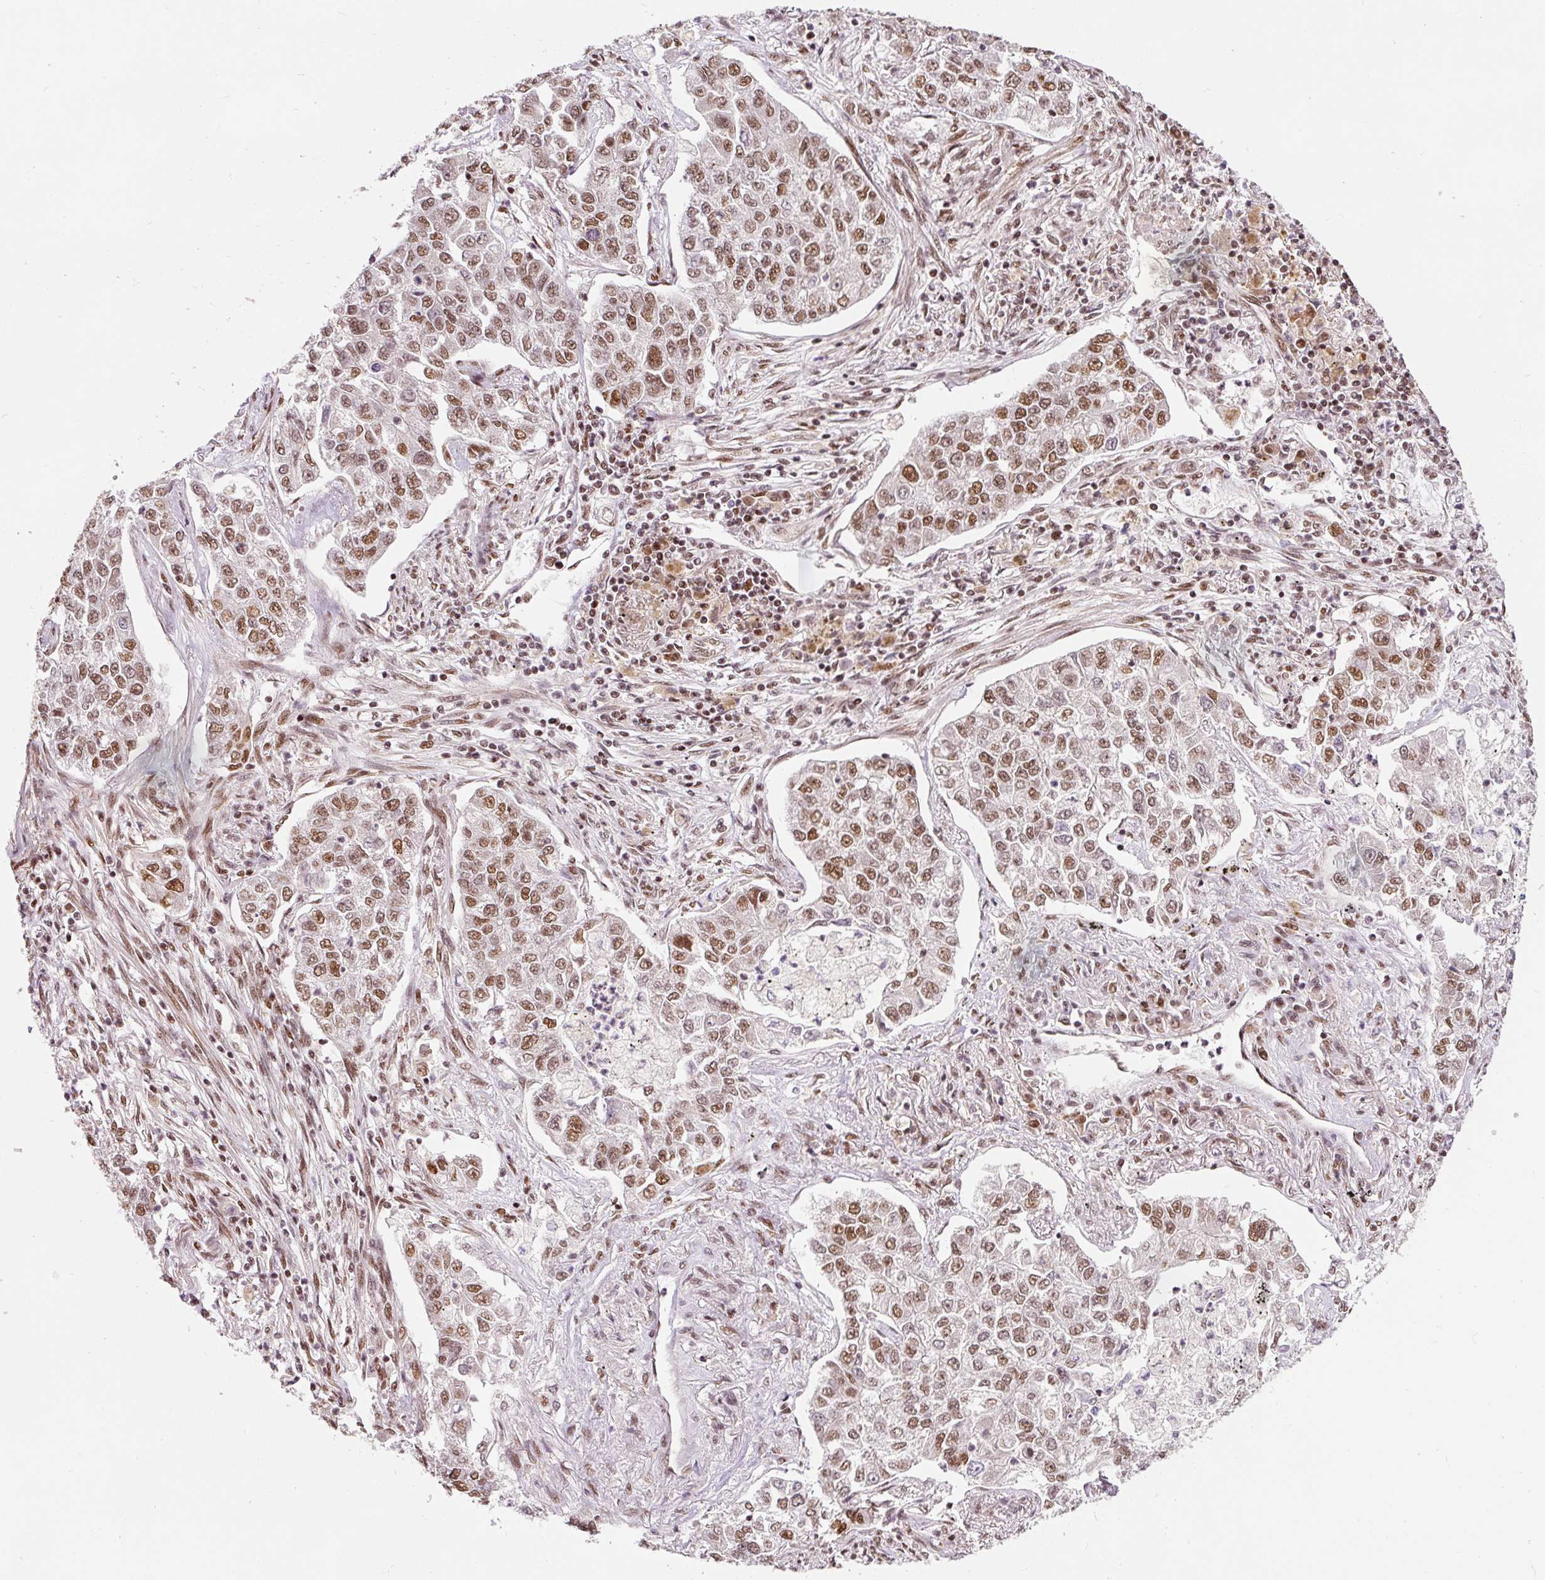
{"staining": {"intensity": "moderate", "quantity": ">75%", "location": "nuclear"}, "tissue": "lung cancer", "cell_type": "Tumor cells", "image_type": "cancer", "snomed": [{"axis": "morphology", "description": "Adenocarcinoma, NOS"}, {"axis": "topography", "description": "Lung"}], "caption": "Immunohistochemical staining of human lung adenocarcinoma displays moderate nuclear protein staining in approximately >75% of tumor cells.", "gene": "HNRNPC", "patient": {"sex": "male", "age": 49}}